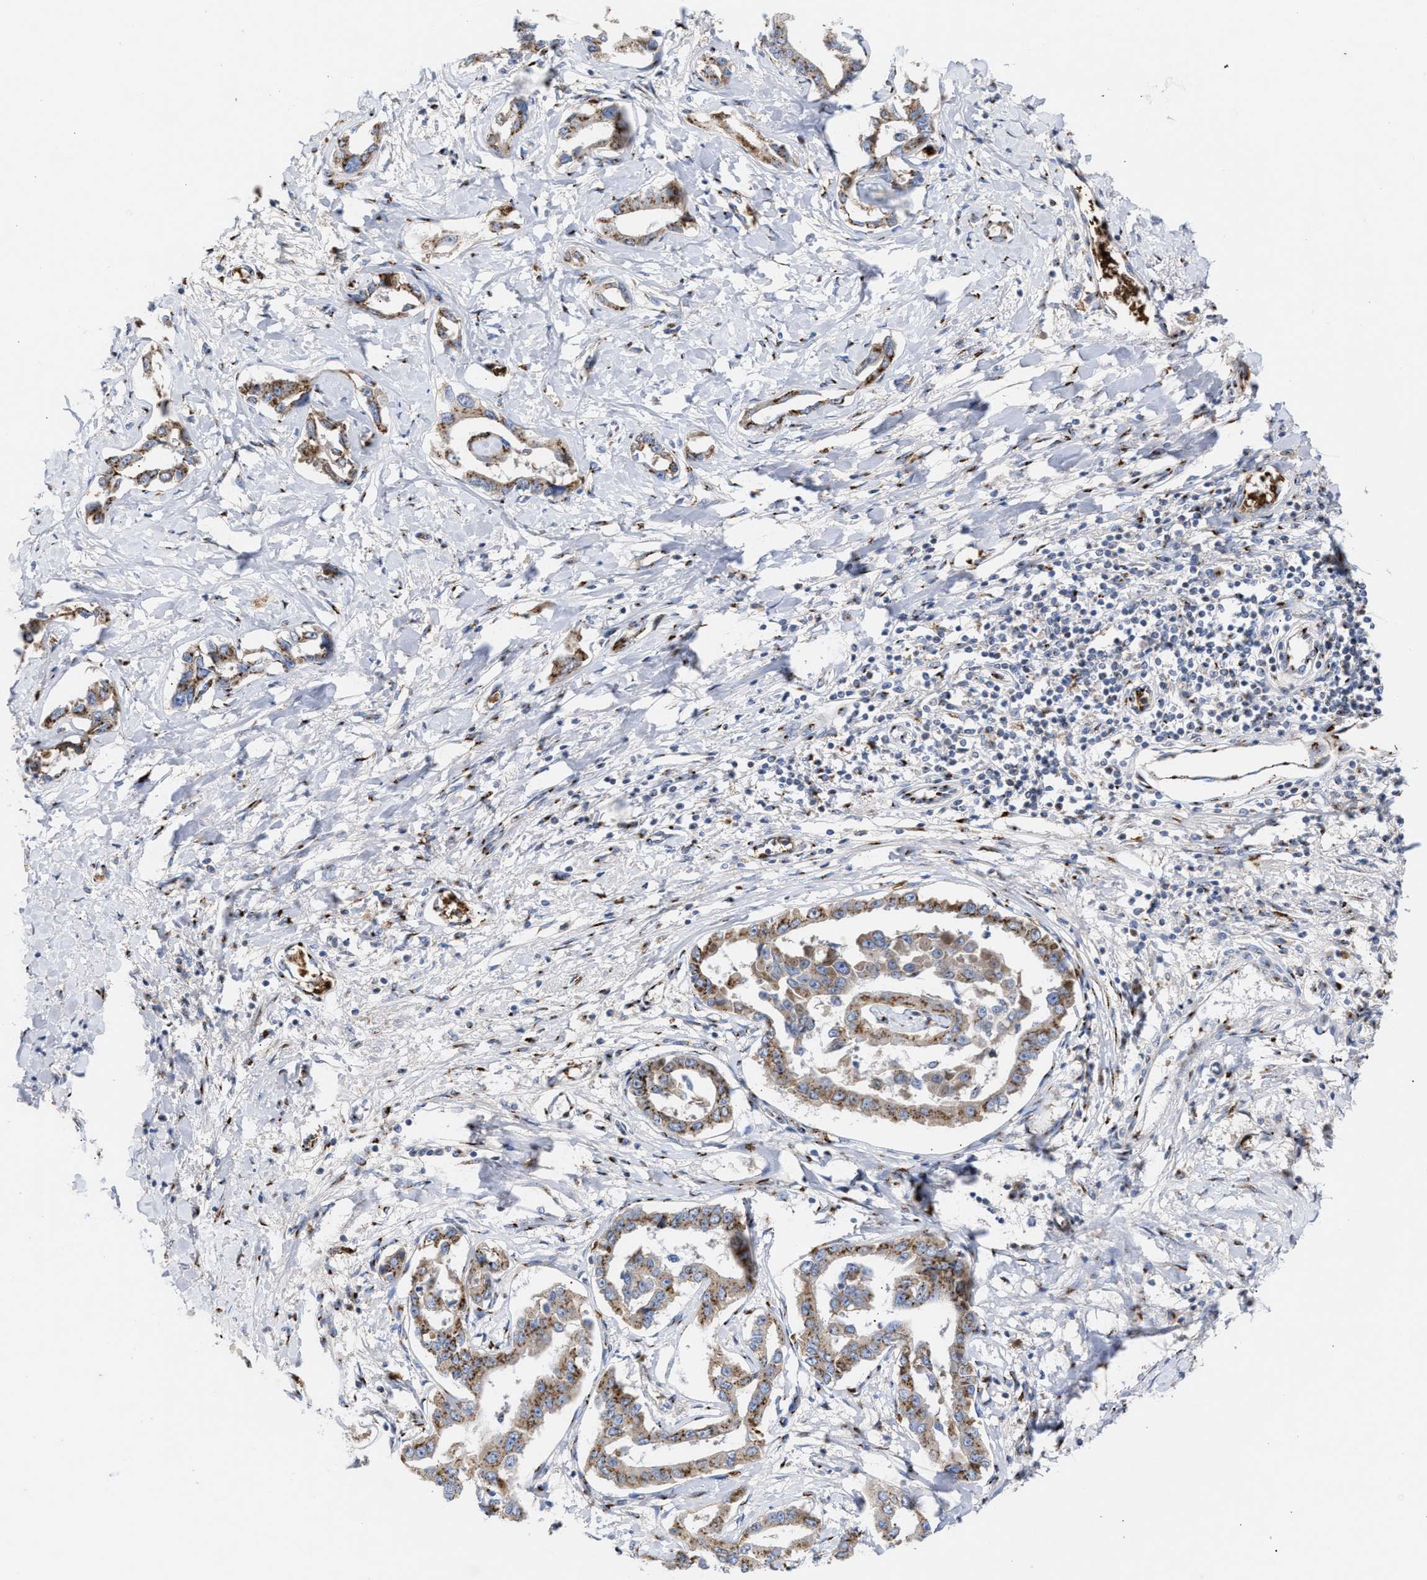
{"staining": {"intensity": "strong", "quantity": ">75%", "location": "cytoplasmic/membranous"}, "tissue": "liver cancer", "cell_type": "Tumor cells", "image_type": "cancer", "snomed": [{"axis": "morphology", "description": "Cholangiocarcinoma"}, {"axis": "topography", "description": "Liver"}], "caption": "The histopathology image exhibits staining of liver cancer, revealing strong cytoplasmic/membranous protein staining (brown color) within tumor cells.", "gene": "CCL2", "patient": {"sex": "male", "age": 59}}